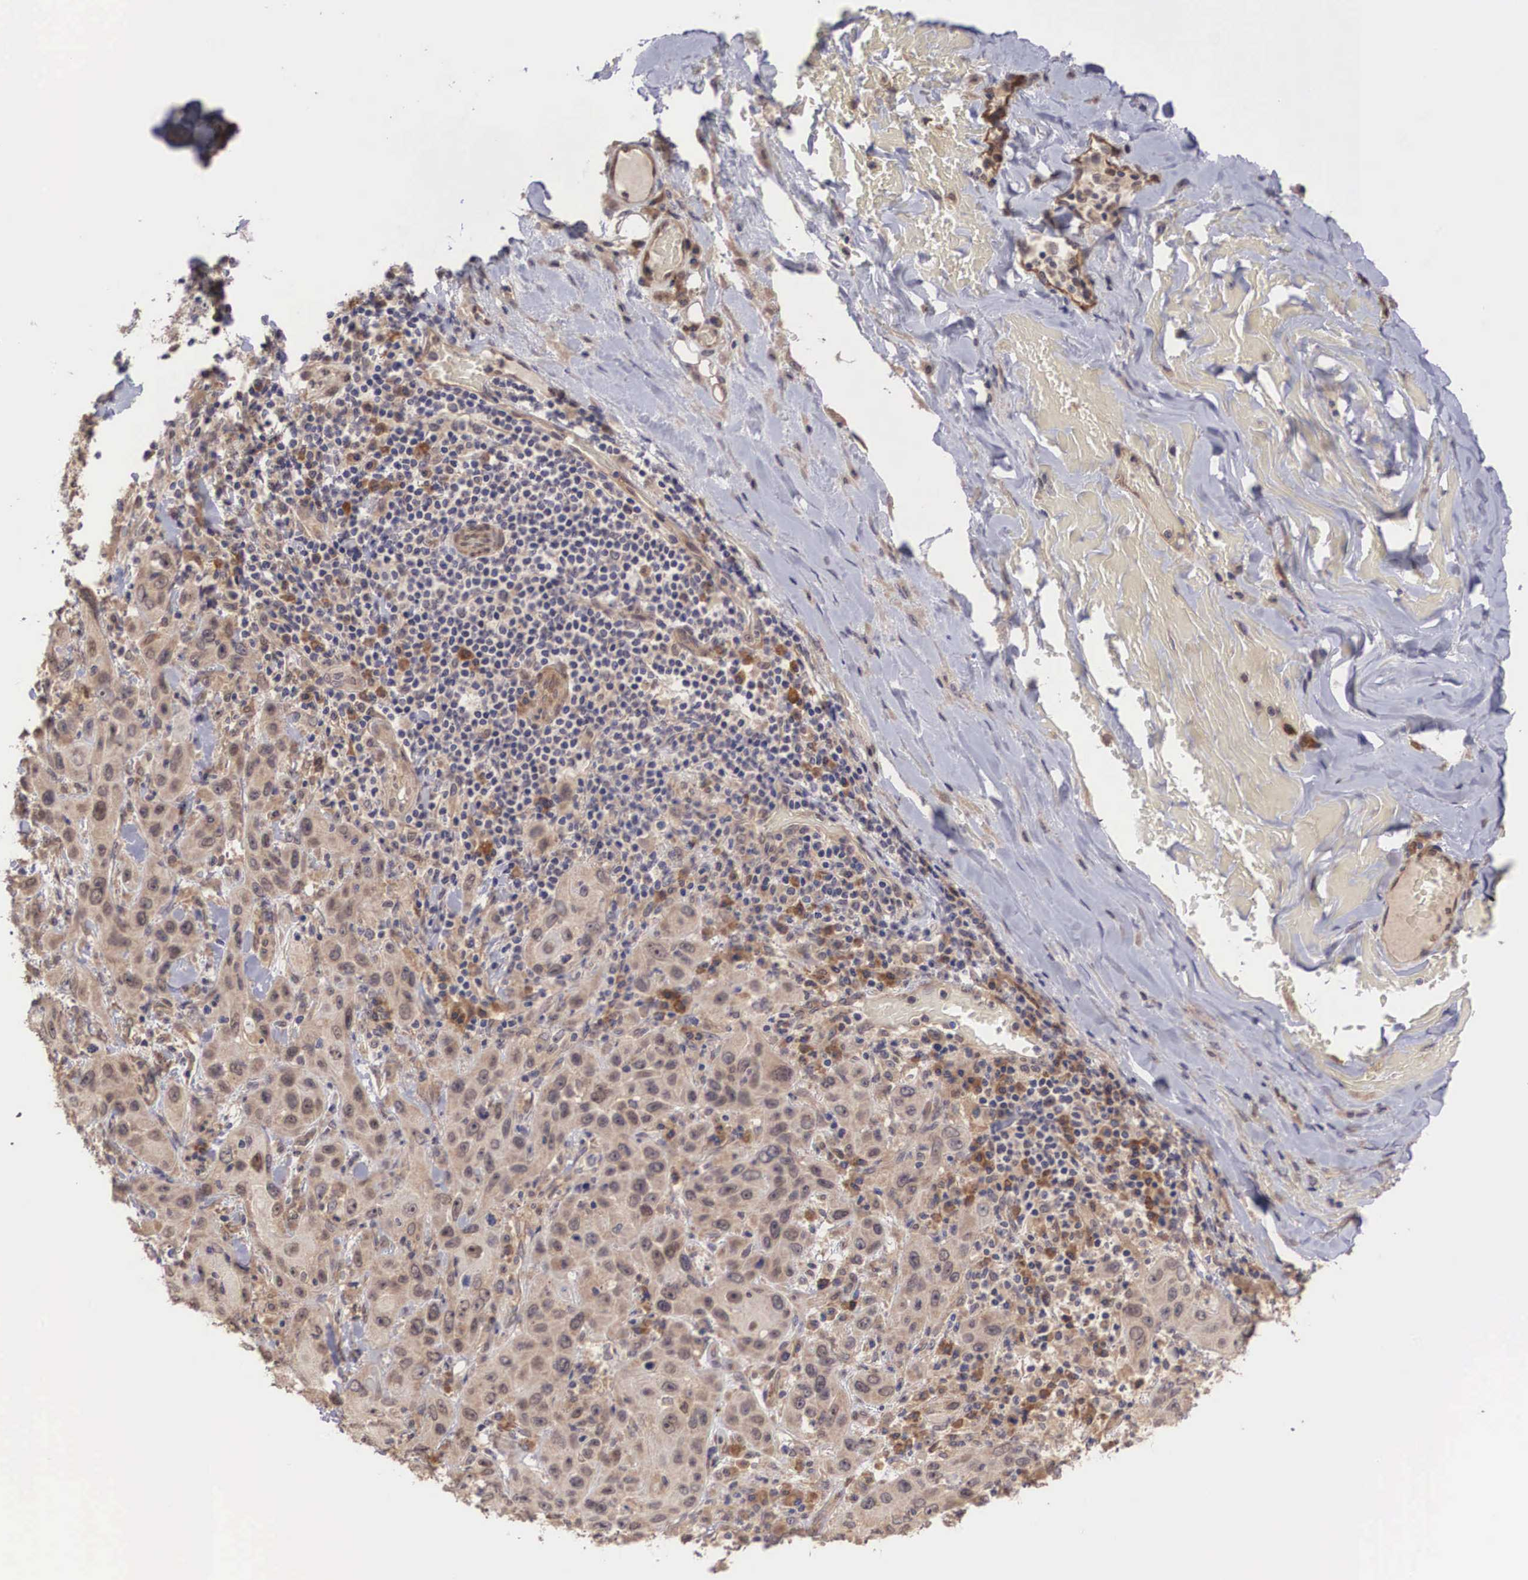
{"staining": {"intensity": "weak", "quantity": ">75%", "location": "cytoplasmic/membranous,nuclear"}, "tissue": "skin cancer", "cell_type": "Tumor cells", "image_type": "cancer", "snomed": [{"axis": "morphology", "description": "Squamous cell carcinoma, NOS"}, {"axis": "topography", "description": "Skin"}], "caption": "Skin cancer (squamous cell carcinoma) stained with a protein marker demonstrates weak staining in tumor cells.", "gene": "DNAJB7", "patient": {"sex": "male", "age": 84}}